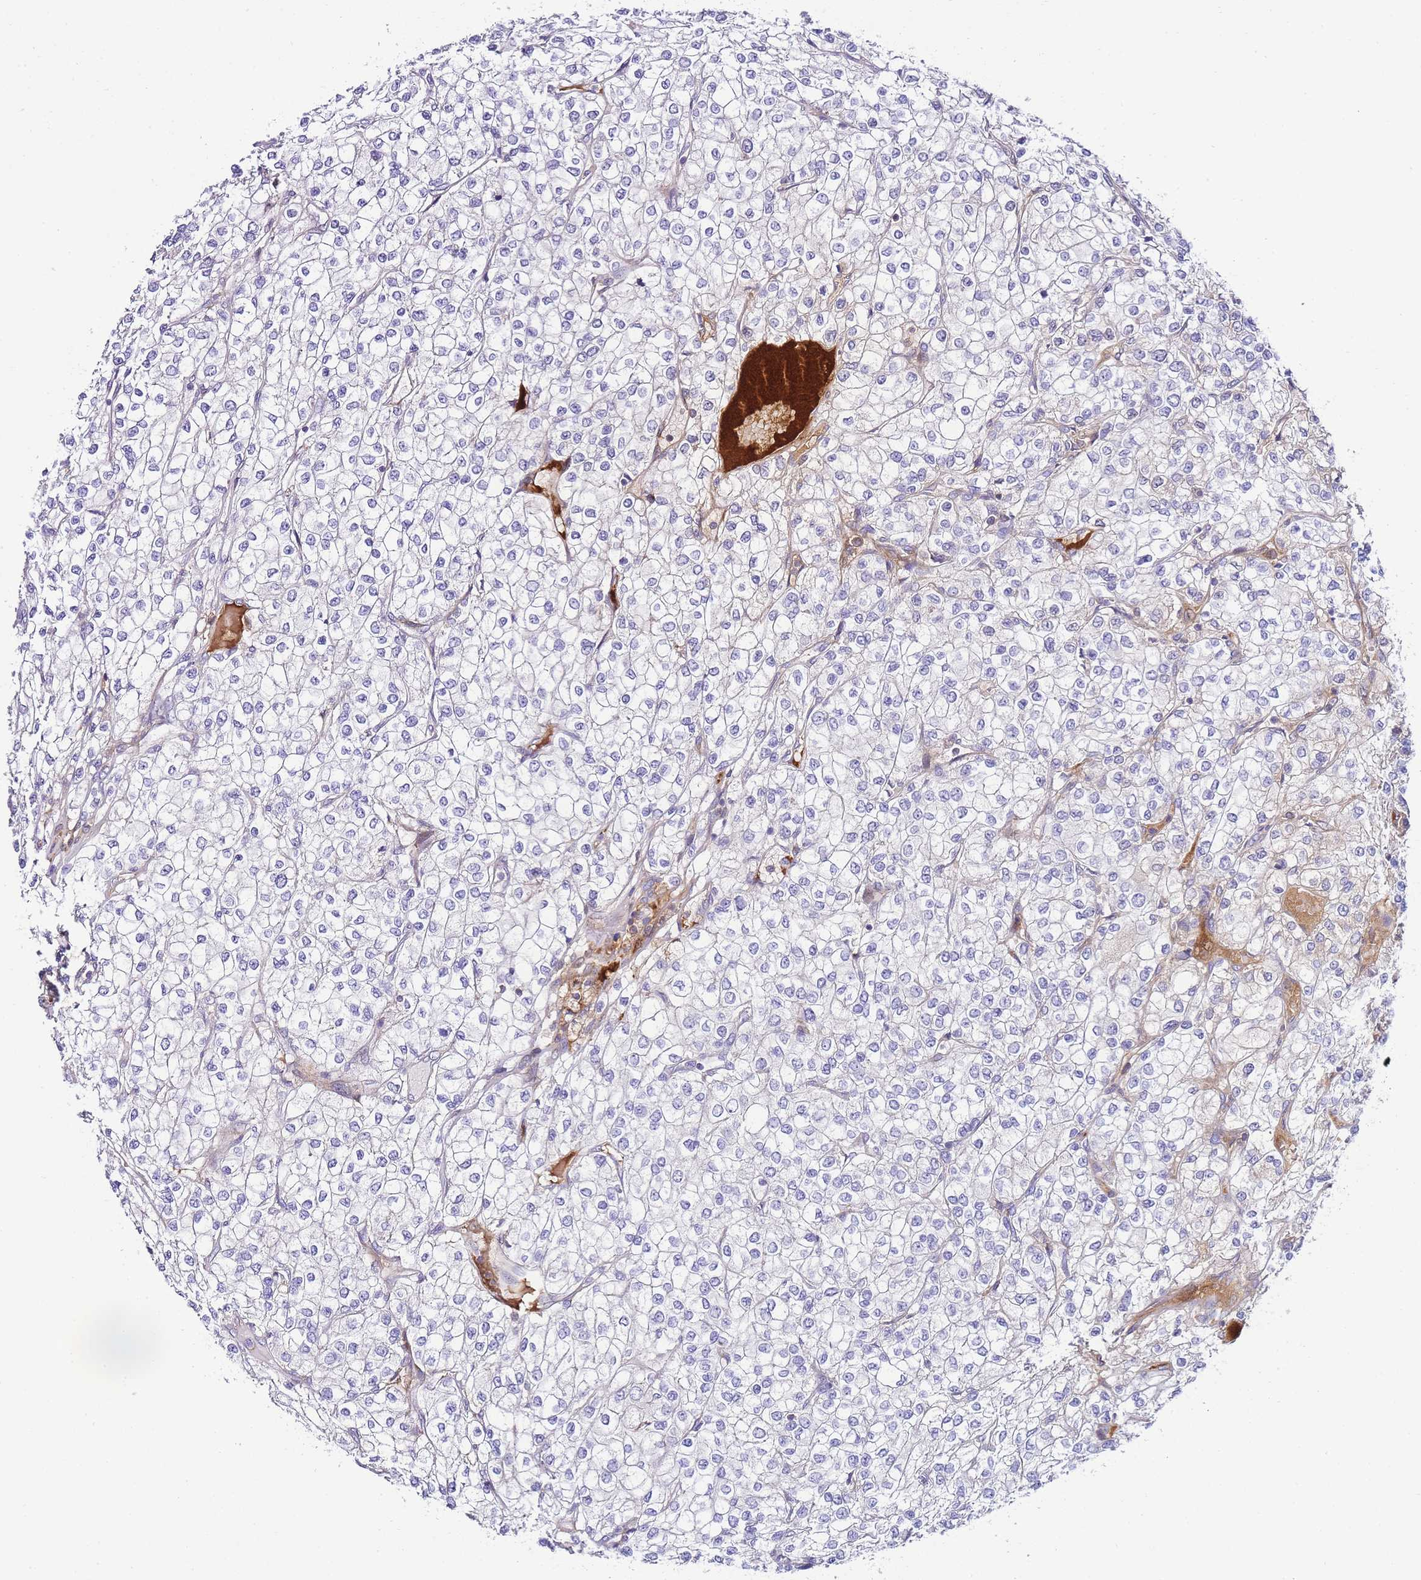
{"staining": {"intensity": "negative", "quantity": "none", "location": "none"}, "tissue": "renal cancer", "cell_type": "Tumor cells", "image_type": "cancer", "snomed": [{"axis": "morphology", "description": "Adenocarcinoma, NOS"}, {"axis": "topography", "description": "Kidney"}], "caption": "Immunohistochemistry (IHC) photomicrograph of adenocarcinoma (renal) stained for a protein (brown), which displays no positivity in tumor cells.", "gene": "FBN3", "patient": {"sex": "male", "age": 80}}